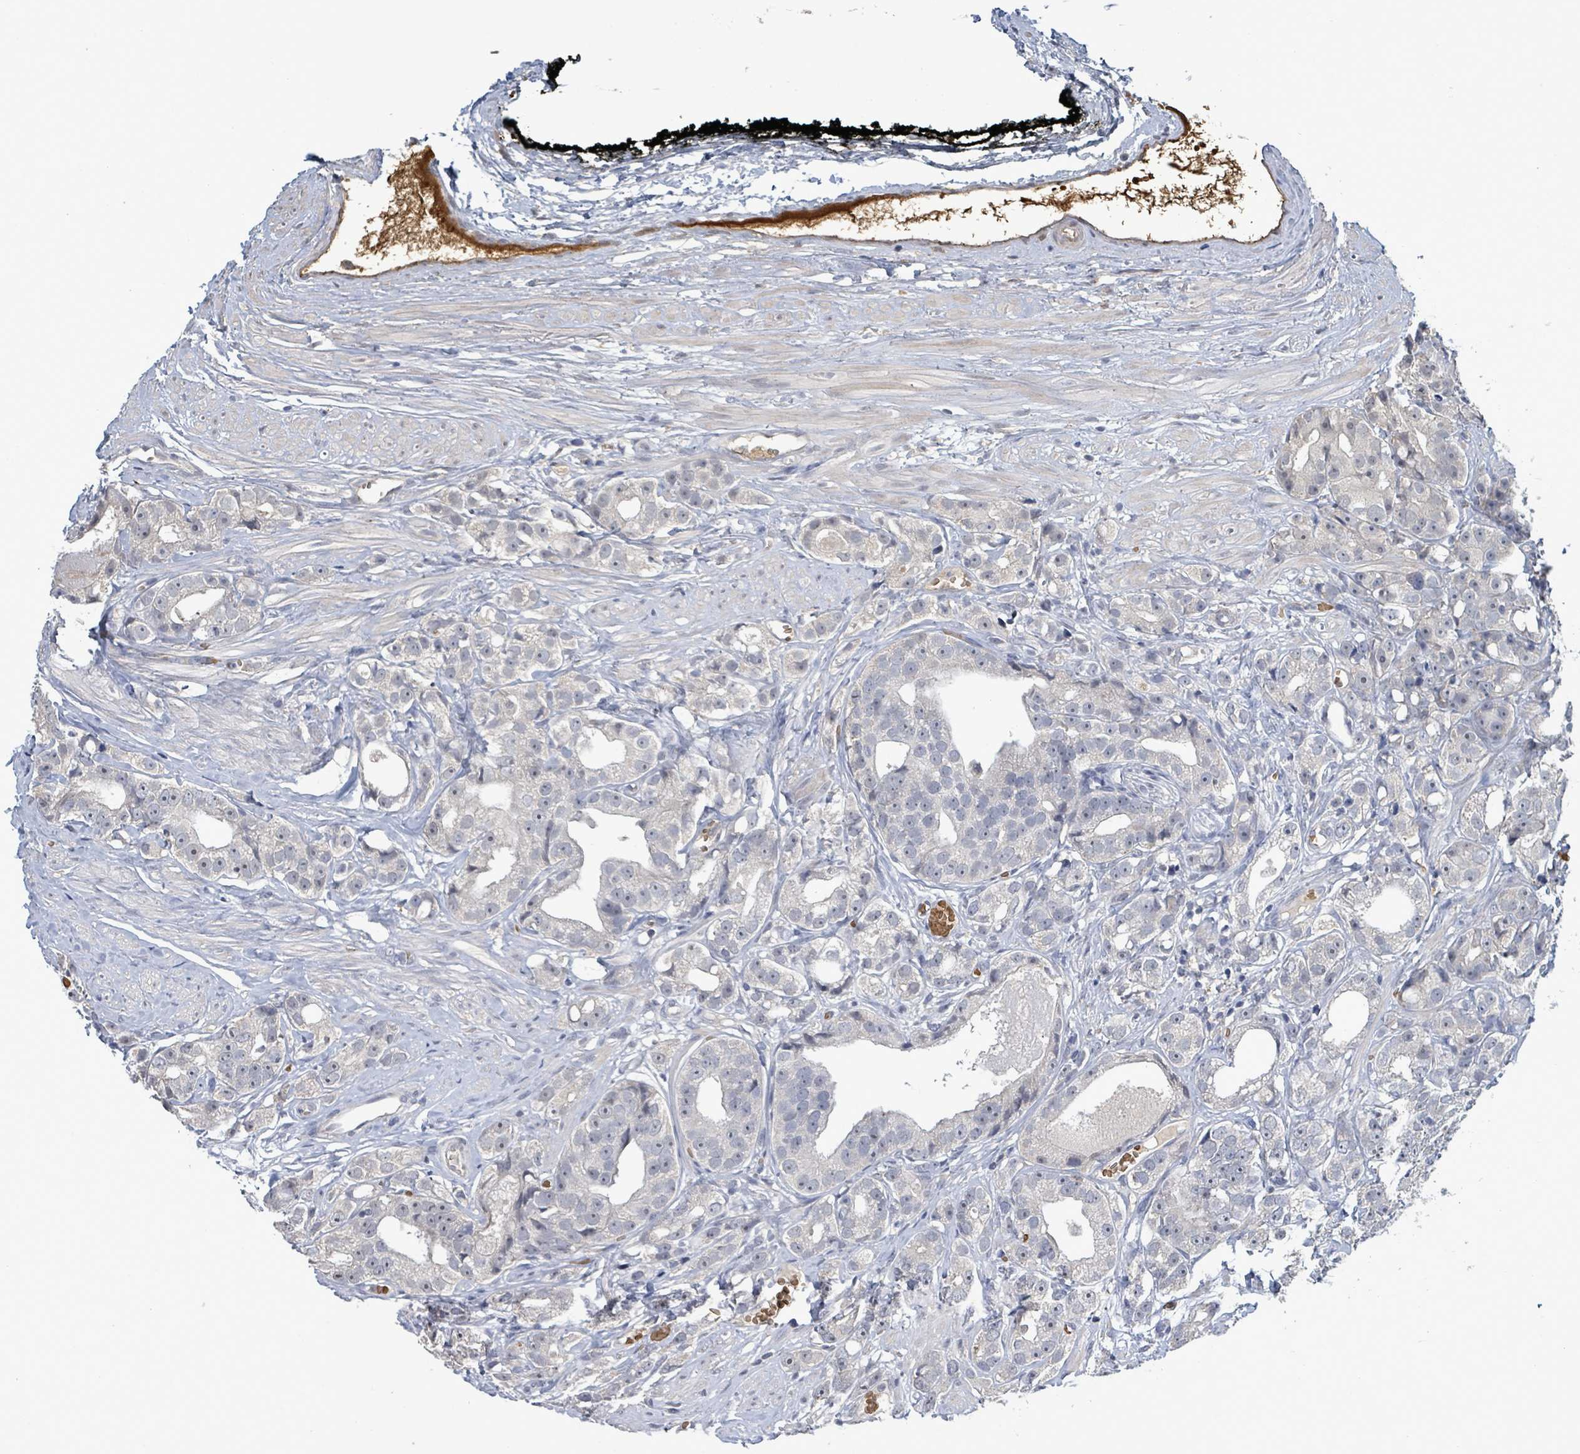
{"staining": {"intensity": "negative", "quantity": "none", "location": "none"}, "tissue": "prostate cancer", "cell_type": "Tumor cells", "image_type": "cancer", "snomed": [{"axis": "morphology", "description": "Adenocarcinoma, High grade"}, {"axis": "topography", "description": "Prostate"}], "caption": "IHC histopathology image of neoplastic tissue: human prostate high-grade adenocarcinoma stained with DAB demonstrates no significant protein staining in tumor cells. (DAB immunohistochemistry, high magnification).", "gene": "SEBOX", "patient": {"sex": "male", "age": 71}}